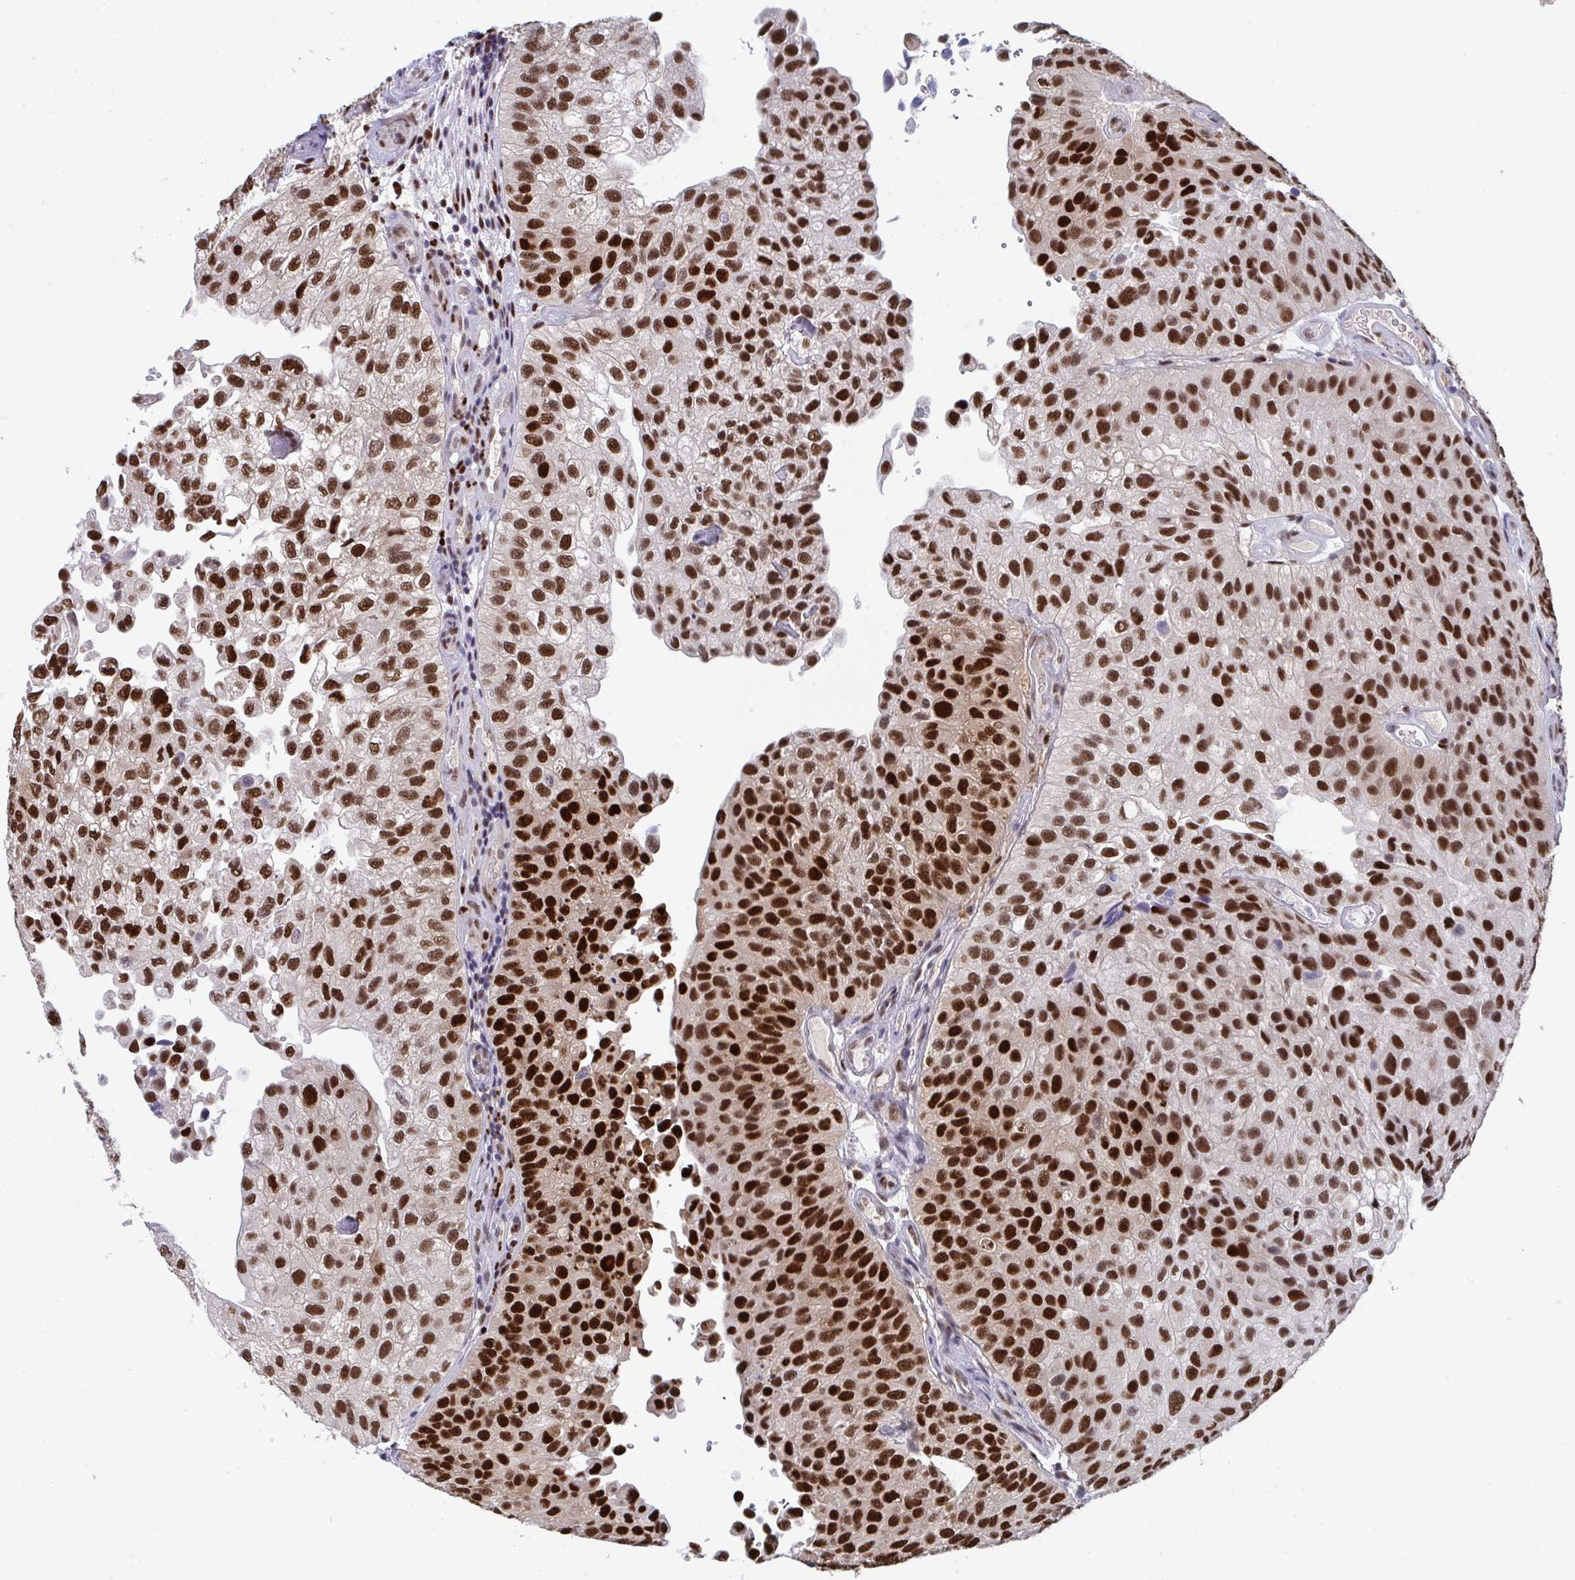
{"staining": {"intensity": "strong", "quantity": ">75%", "location": "nuclear"}, "tissue": "urothelial cancer", "cell_type": "Tumor cells", "image_type": "cancer", "snomed": [{"axis": "morphology", "description": "Urothelial carcinoma, NOS"}, {"axis": "topography", "description": "Urinary bladder"}], "caption": "Protein staining of transitional cell carcinoma tissue displays strong nuclear staining in approximately >75% of tumor cells. The protein of interest is stained brown, and the nuclei are stained in blue (DAB IHC with brightfield microscopy, high magnification).", "gene": "JDP2", "patient": {"sex": "male", "age": 87}}